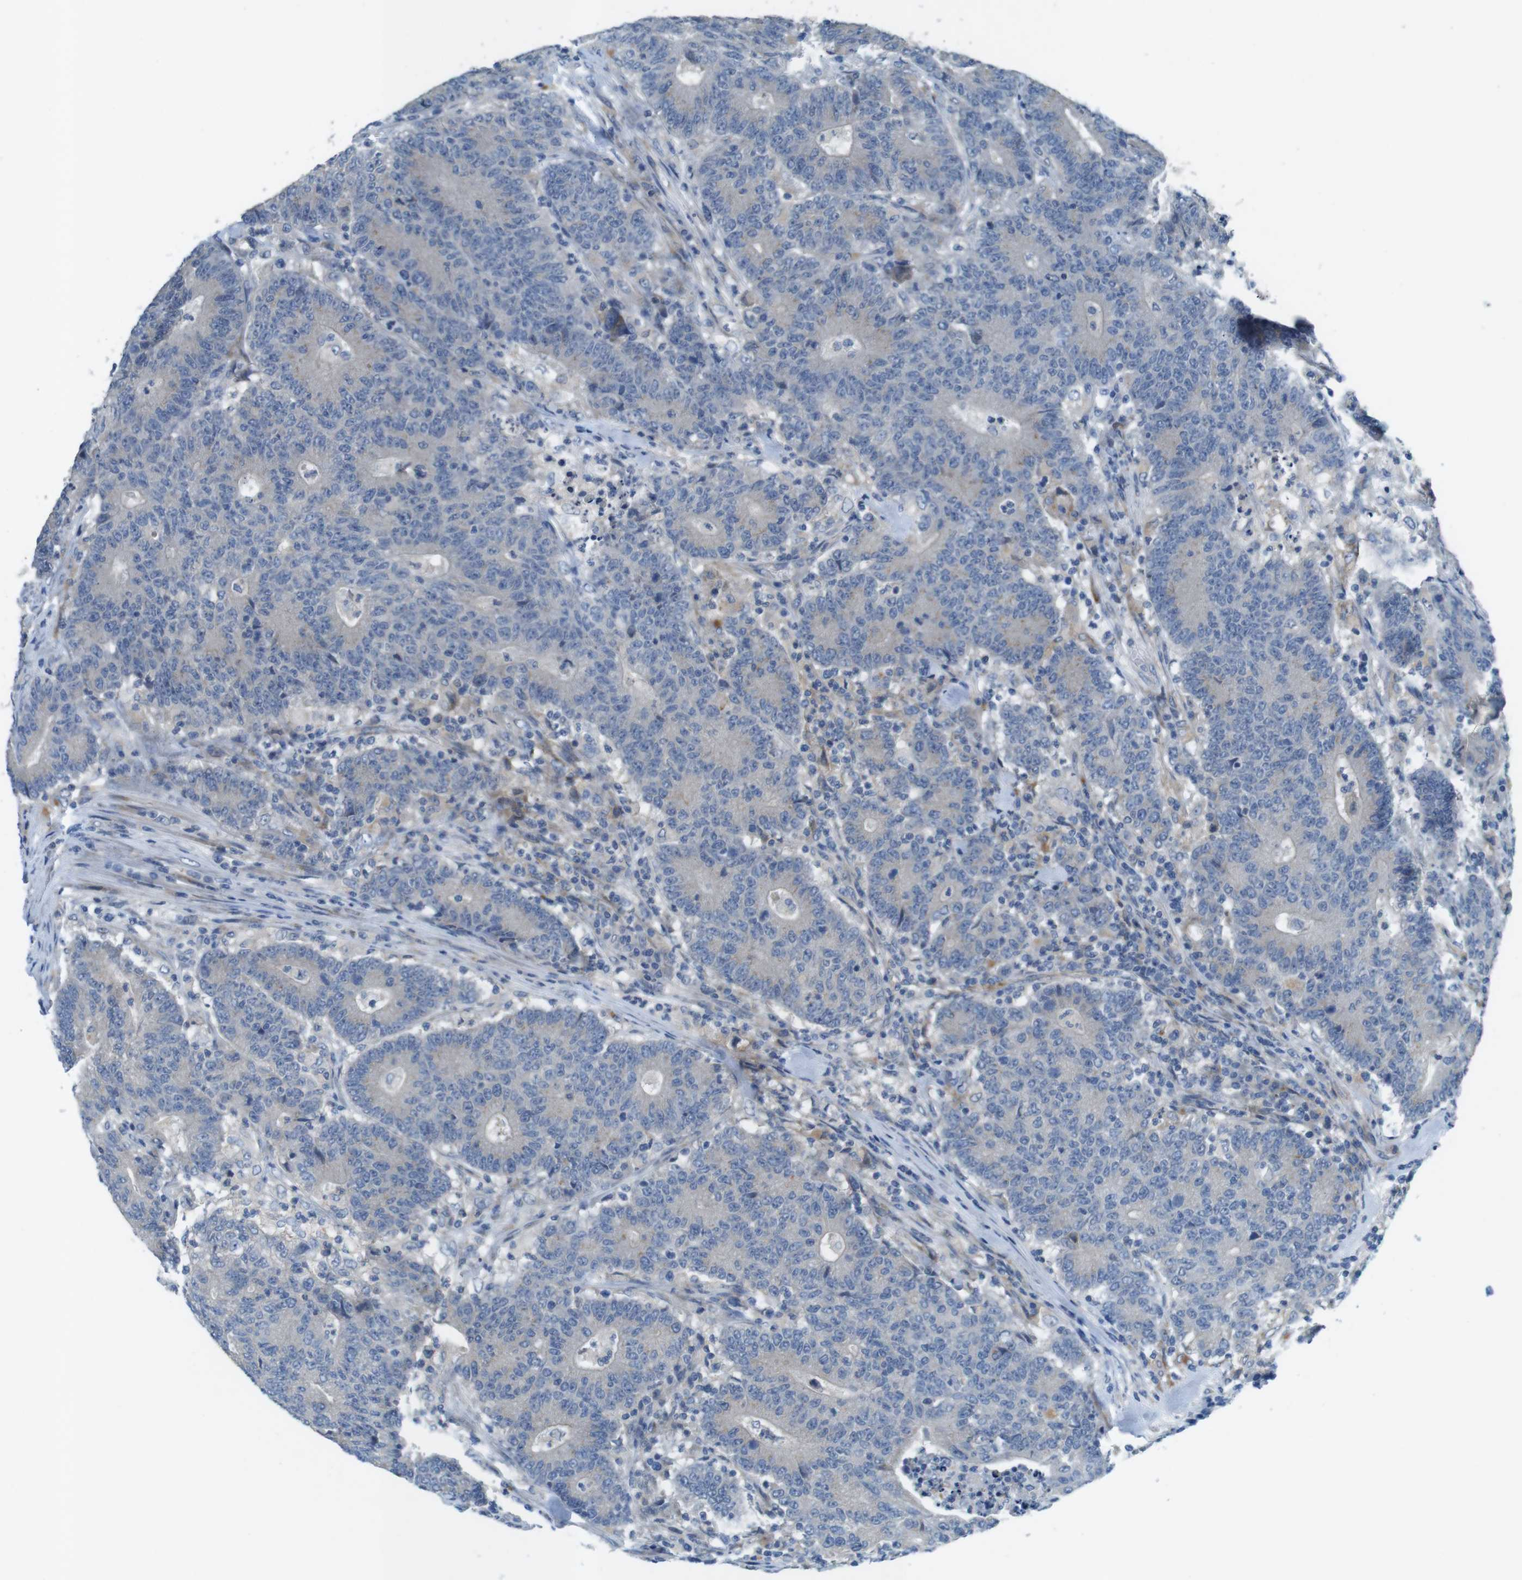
{"staining": {"intensity": "negative", "quantity": "none", "location": "none"}, "tissue": "colorectal cancer", "cell_type": "Tumor cells", "image_type": "cancer", "snomed": [{"axis": "morphology", "description": "Normal tissue, NOS"}, {"axis": "morphology", "description": "Adenocarcinoma, NOS"}, {"axis": "topography", "description": "Colon"}], "caption": "The immunohistochemistry (IHC) micrograph has no significant expression in tumor cells of colorectal cancer (adenocarcinoma) tissue.", "gene": "TYW1", "patient": {"sex": "female", "age": 75}}